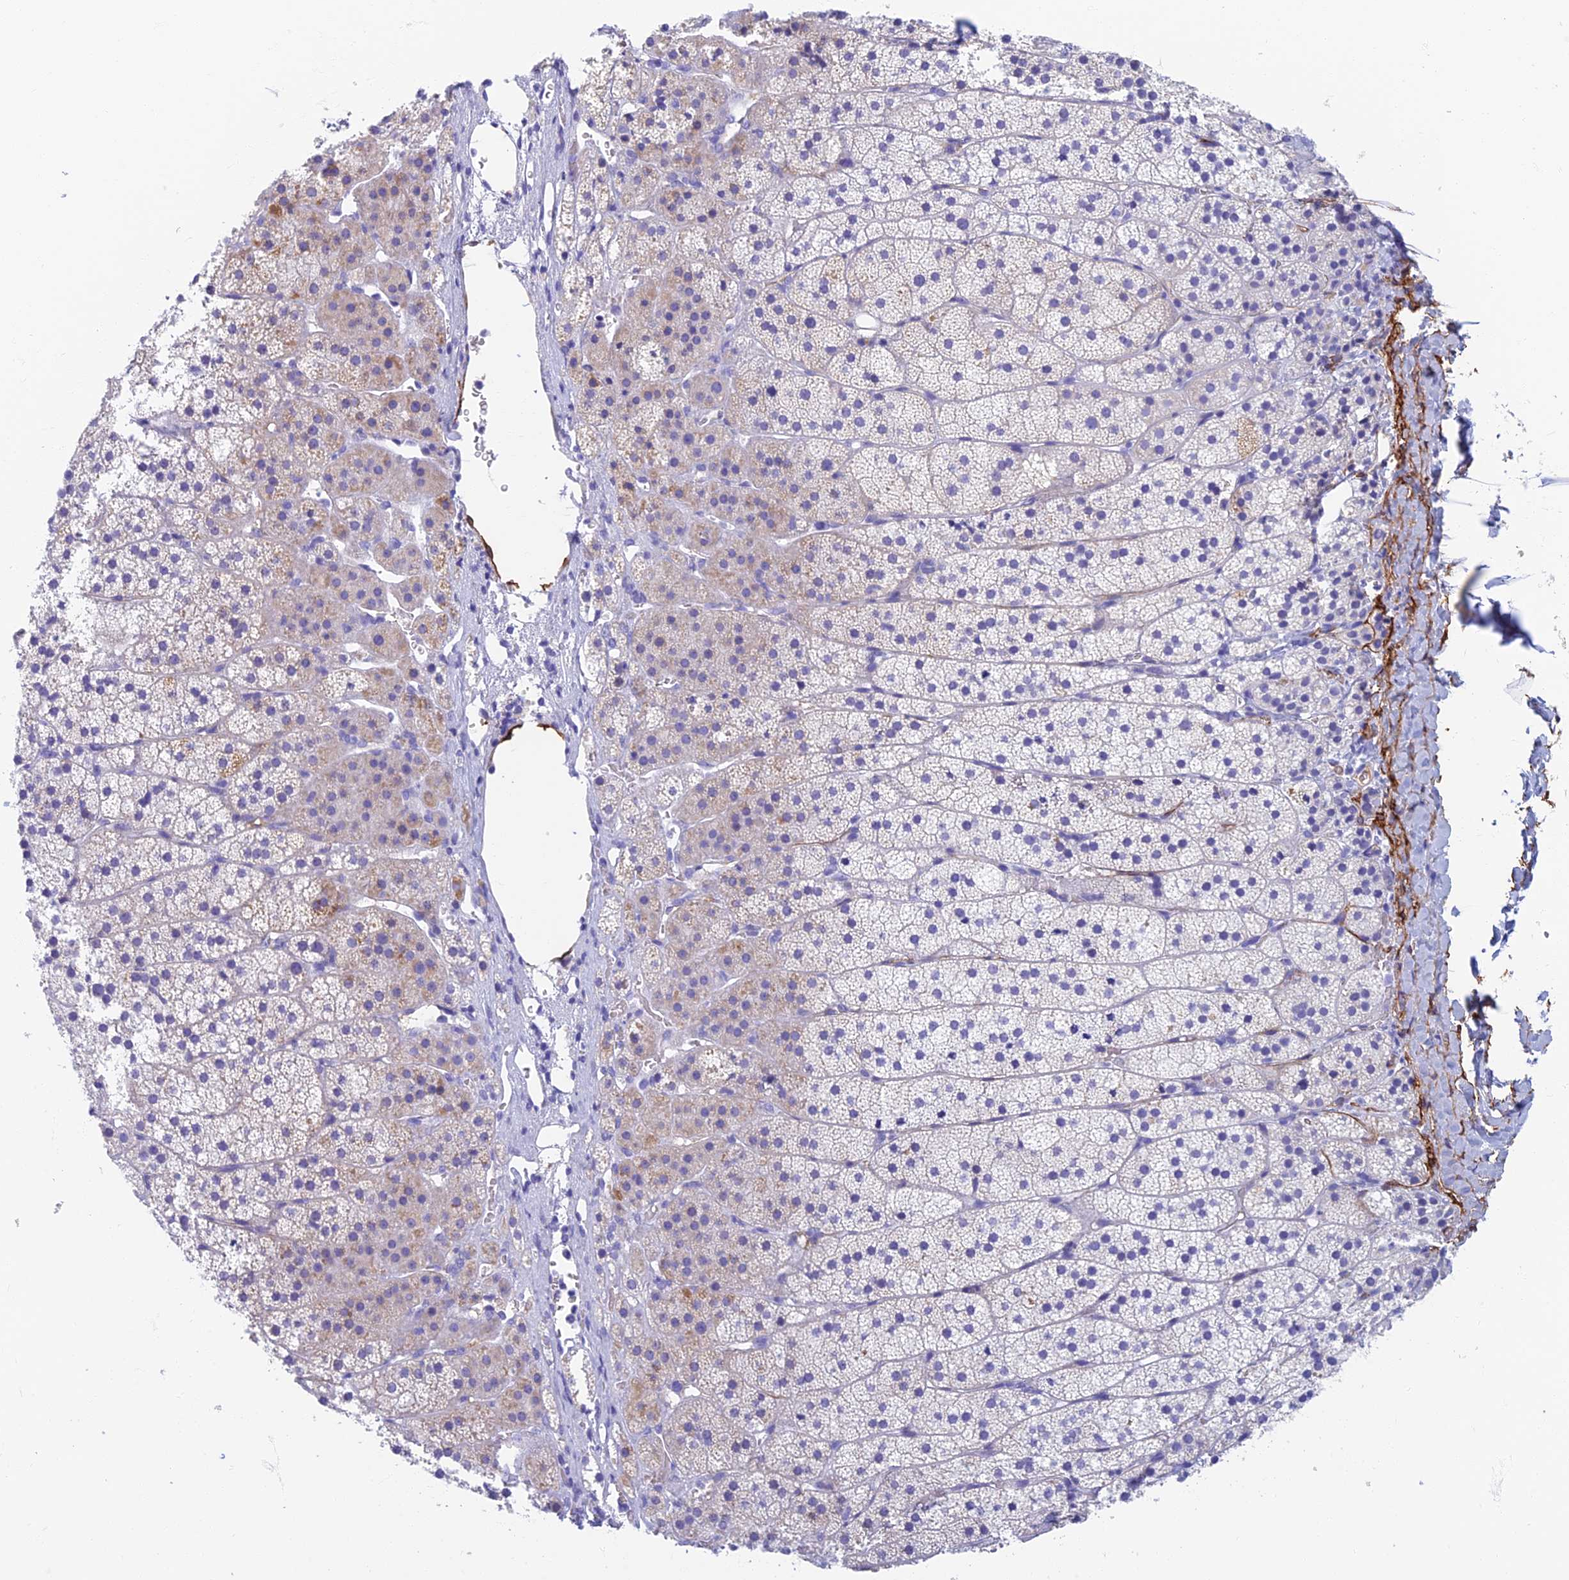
{"staining": {"intensity": "weak", "quantity": "<25%", "location": "cytoplasmic/membranous"}, "tissue": "adrenal gland", "cell_type": "Glandular cells", "image_type": "normal", "snomed": [{"axis": "morphology", "description": "Normal tissue, NOS"}, {"axis": "topography", "description": "Adrenal gland"}], "caption": "Adrenal gland was stained to show a protein in brown. There is no significant expression in glandular cells. (DAB (3,3'-diaminobenzidine) immunohistochemistry (IHC) visualized using brightfield microscopy, high magnification).", "gene": "ETFRF1", "patient": {"sex": "female", "age": 44}}